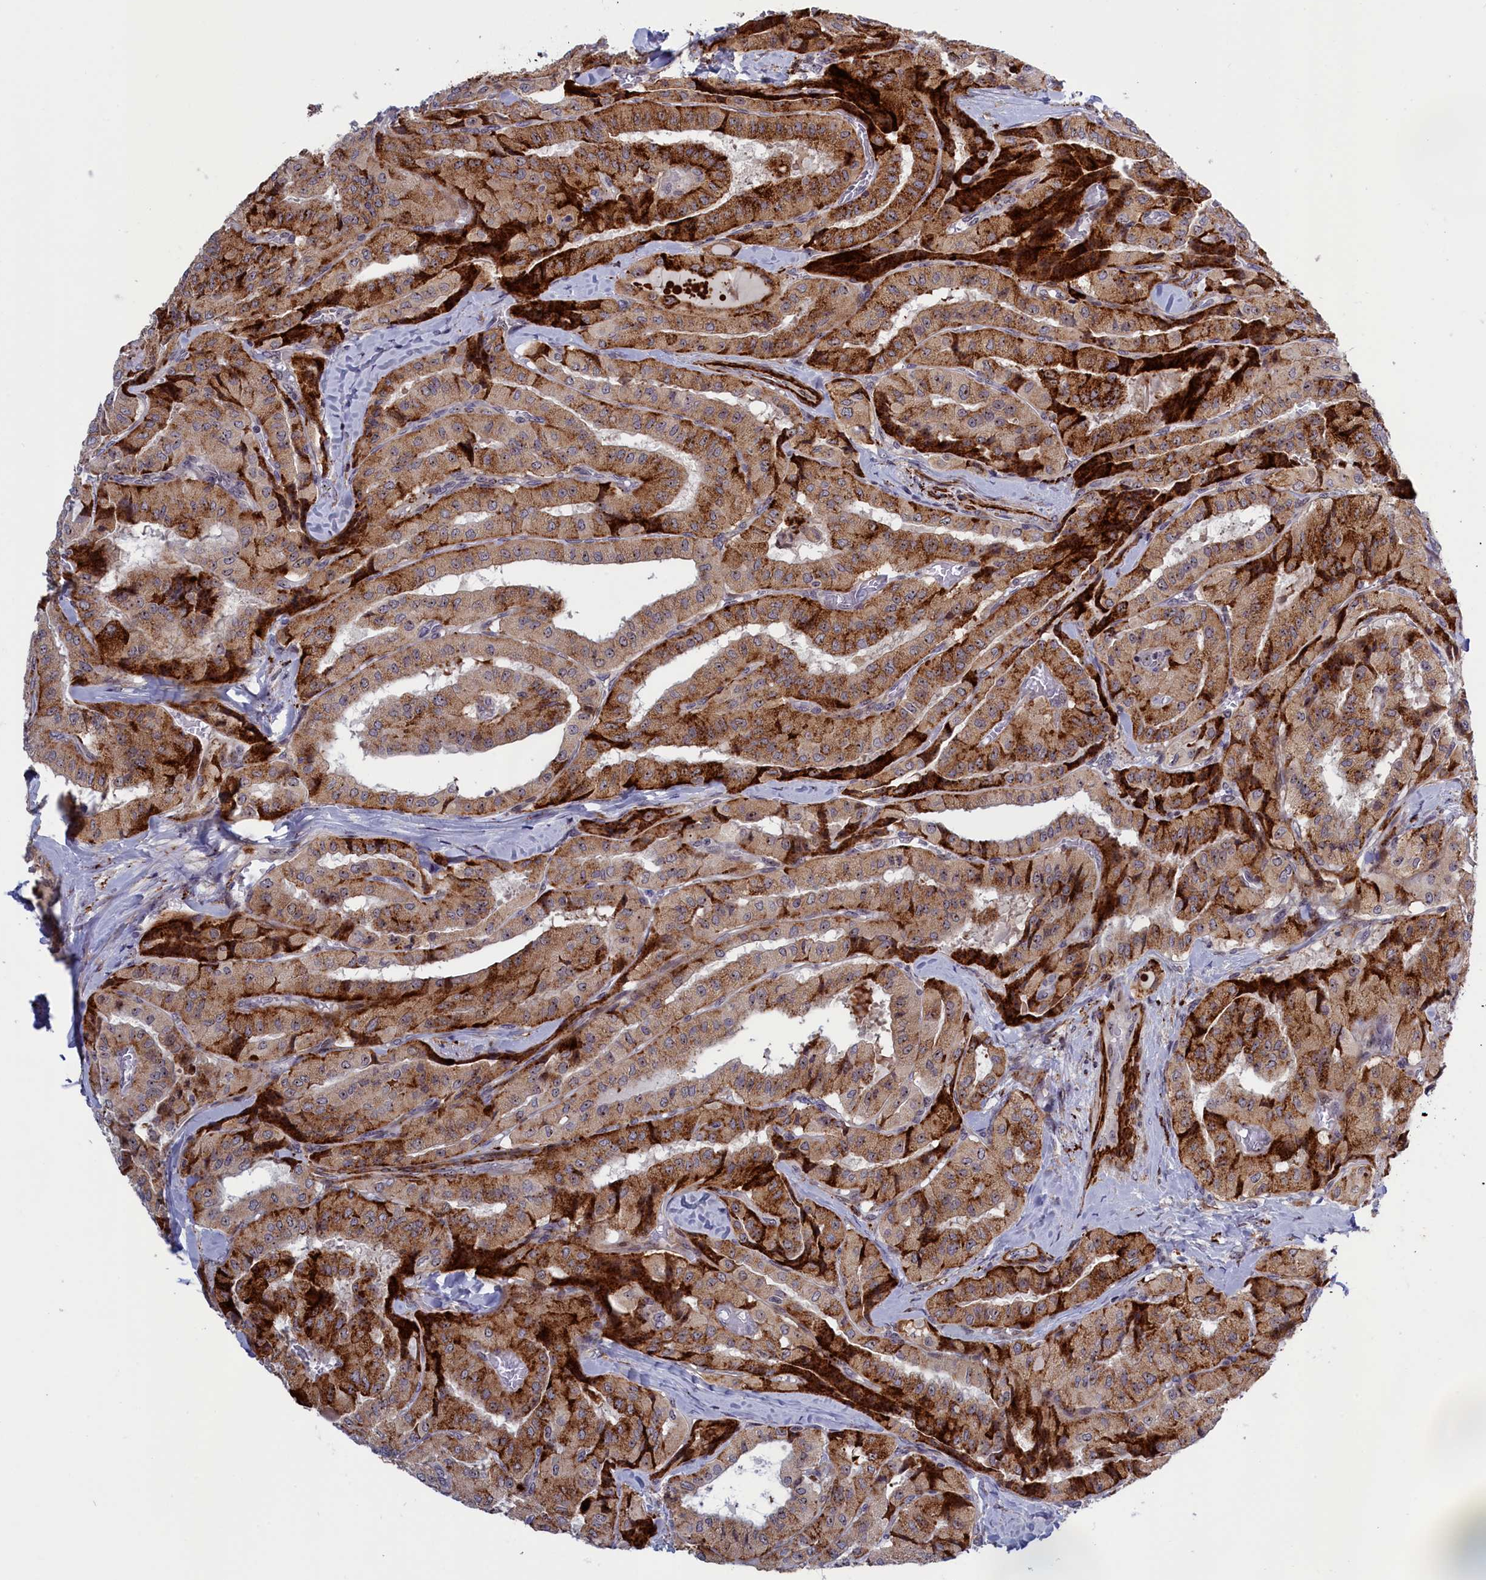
{"staining": {"intensity": "strong", "quantity": ">75%", "location": "cytoplasmic/membranous"}, "tissue": "thyroid cancer", "cell_type": "Tumor cells", "image_type": "cancer", "snomed": [{"axis": "morphology", "description": "Normal tissue, NOS"}, {"axis": "morphology", "description": "Papillary adenocarcinoma, NOS"}, {"axis": "topography", "description": "Thyroid gland"}], "caption": "Protein analysis of thyroid papillary adenocarcinoma tissue shows strong cytoplasmic/membranous expression in approximately >75% of tumor cells.", "gene": "PPAN", "patient": {"sex": "female", "age": 59}}